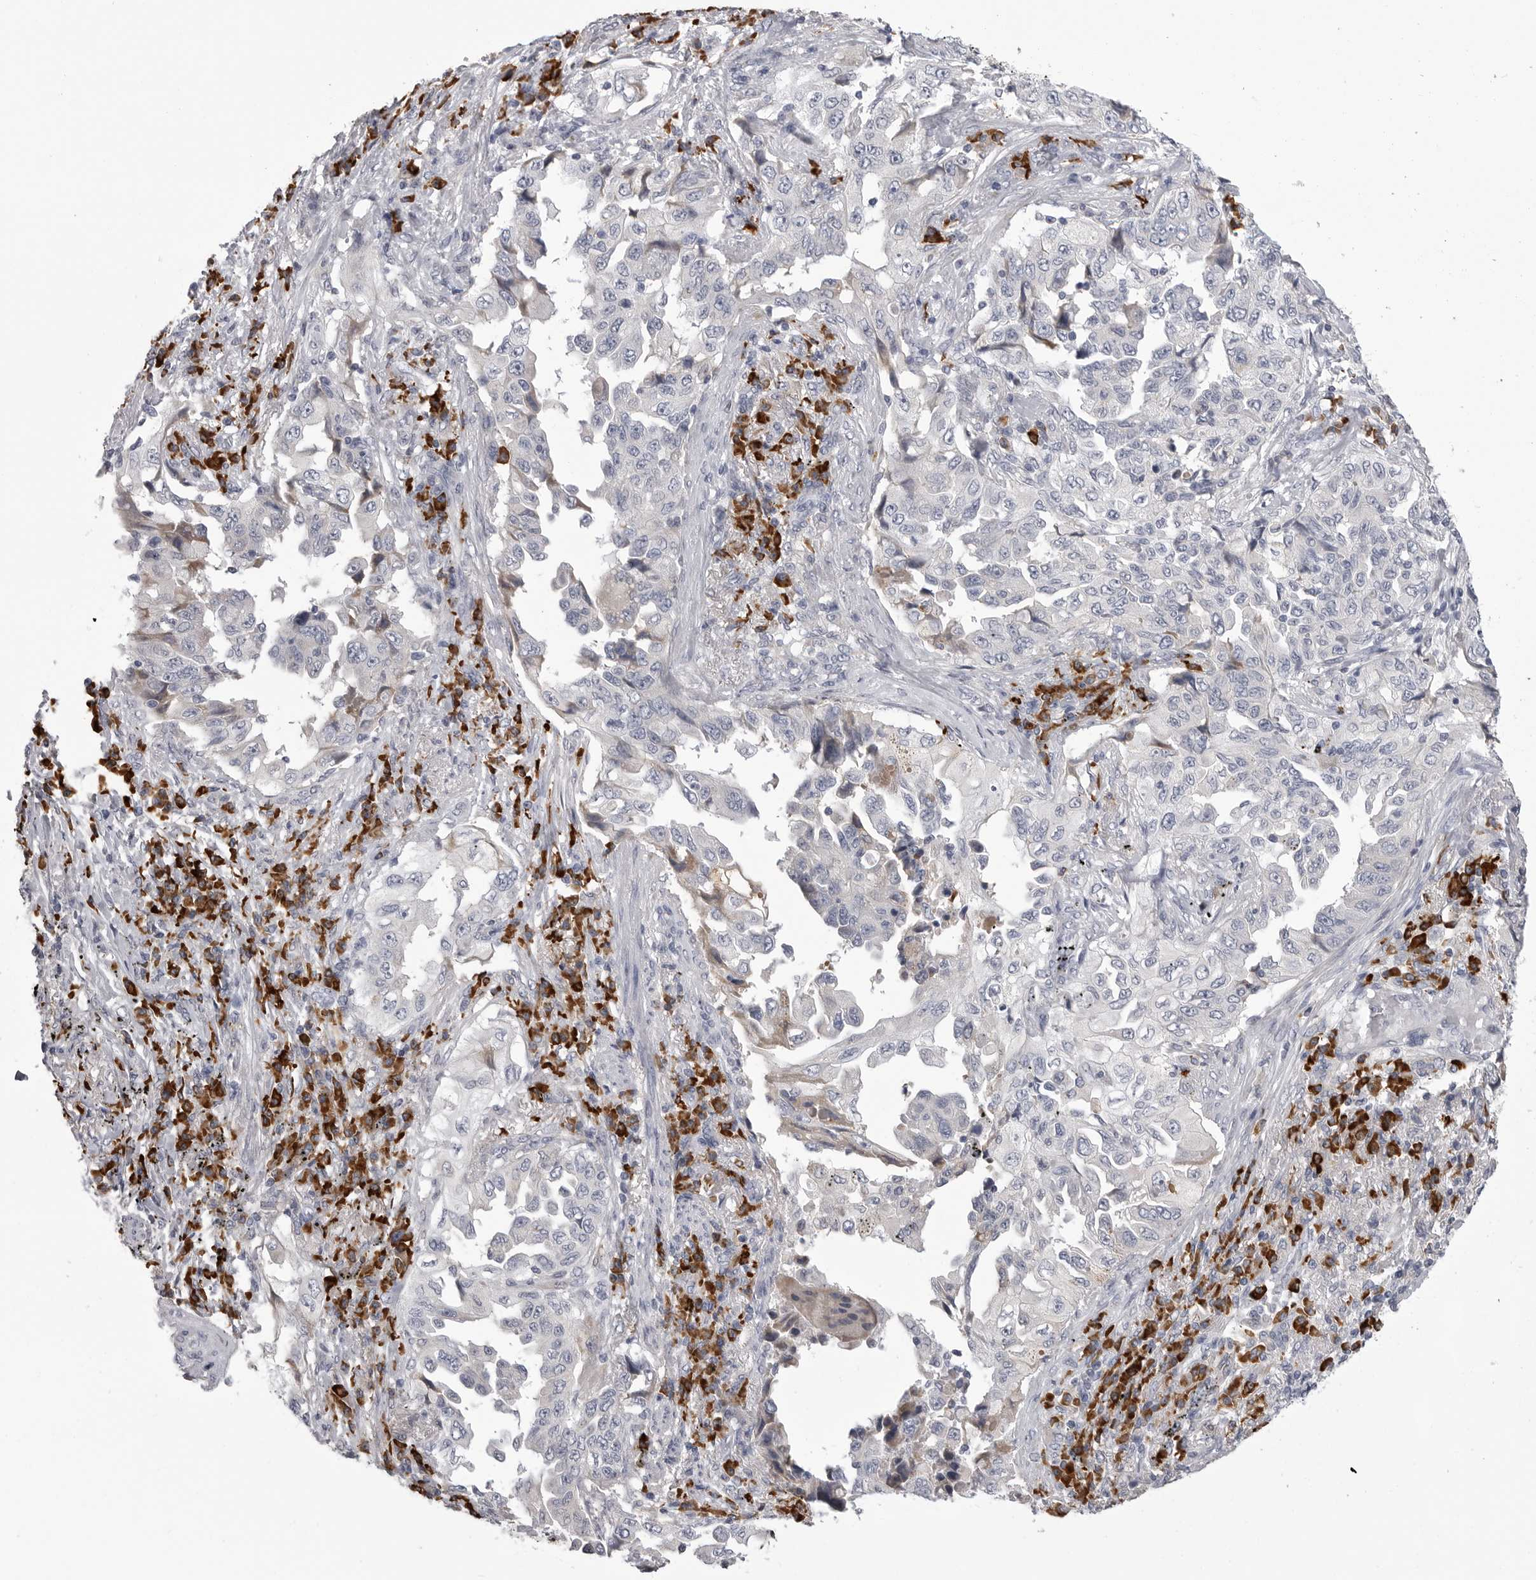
{"staining": {"intensity": "negative", "quantity": "none", "location": "none"}, "tissue": "lung cancer", "cell_type": "Tumor cells", "image_type": "cancer", "snomed": [{"axis": "morphology", "description": "Adenocarcinoma, NOS"}, {"axis": "topography", "description": "Lung"}], "caption": "This is an immunohistochemistry histopathology image of lung cancer (adenocarcinoma). There is no staining in tumor cells.", "gene": "FKBP2", "patient": {"sex": "female", "age": 51}}